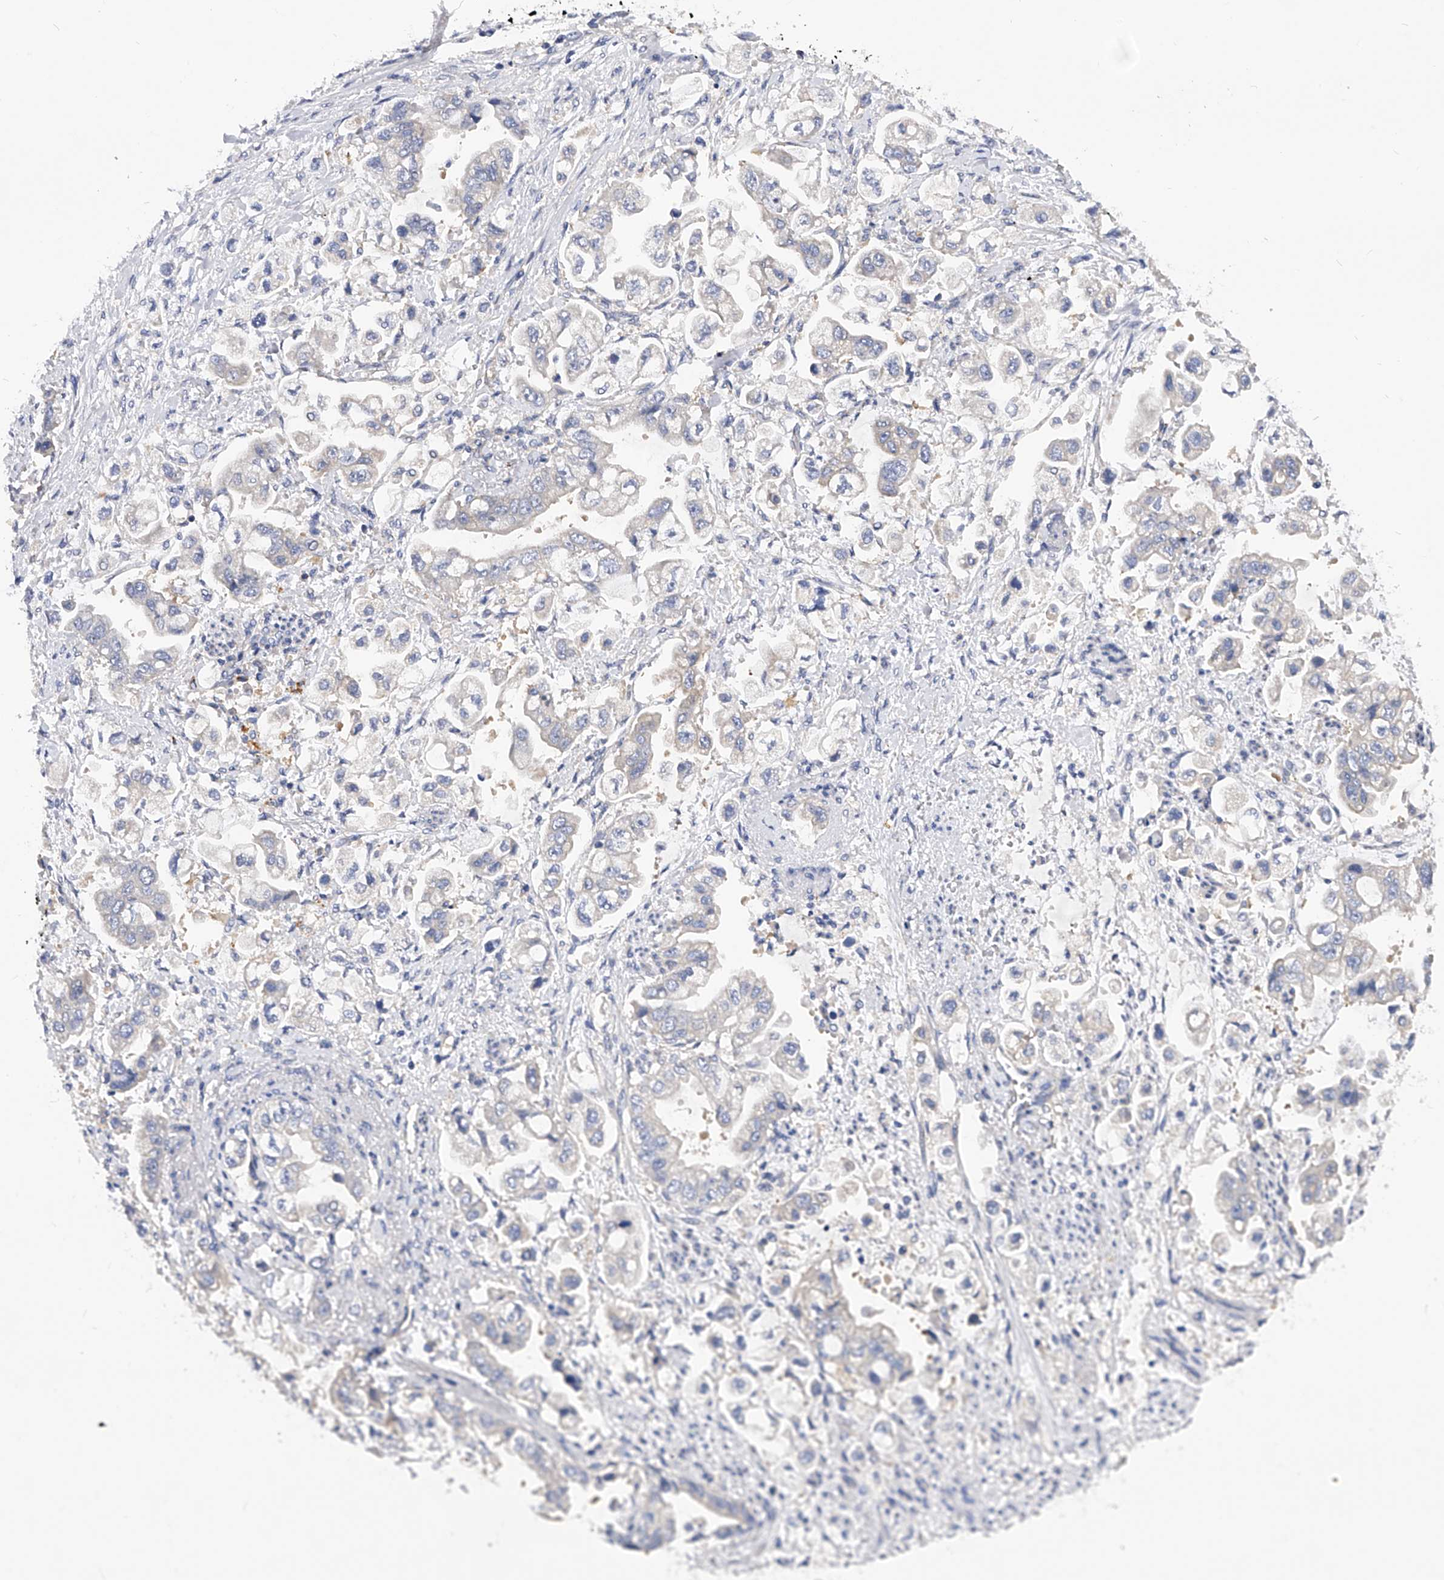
{"staining": {"intensity": "negative", "quantity": "none", "location": "none"}, "tissue": "stomach cancer", "cell_type": "Tumor cells", "image_type": "cancer", "snomed": [{"axis": "morphology", "description": "Adenocarcinoma, NOS"}, {"axis": "topography", "description": "Stomach"}], "caption": "Immunohistochemical staining of stomach cancer demonstrates no significant staining in tumor cells.", "gene": "PPP5C", "patient": {"sex": "male", "age": 62}}